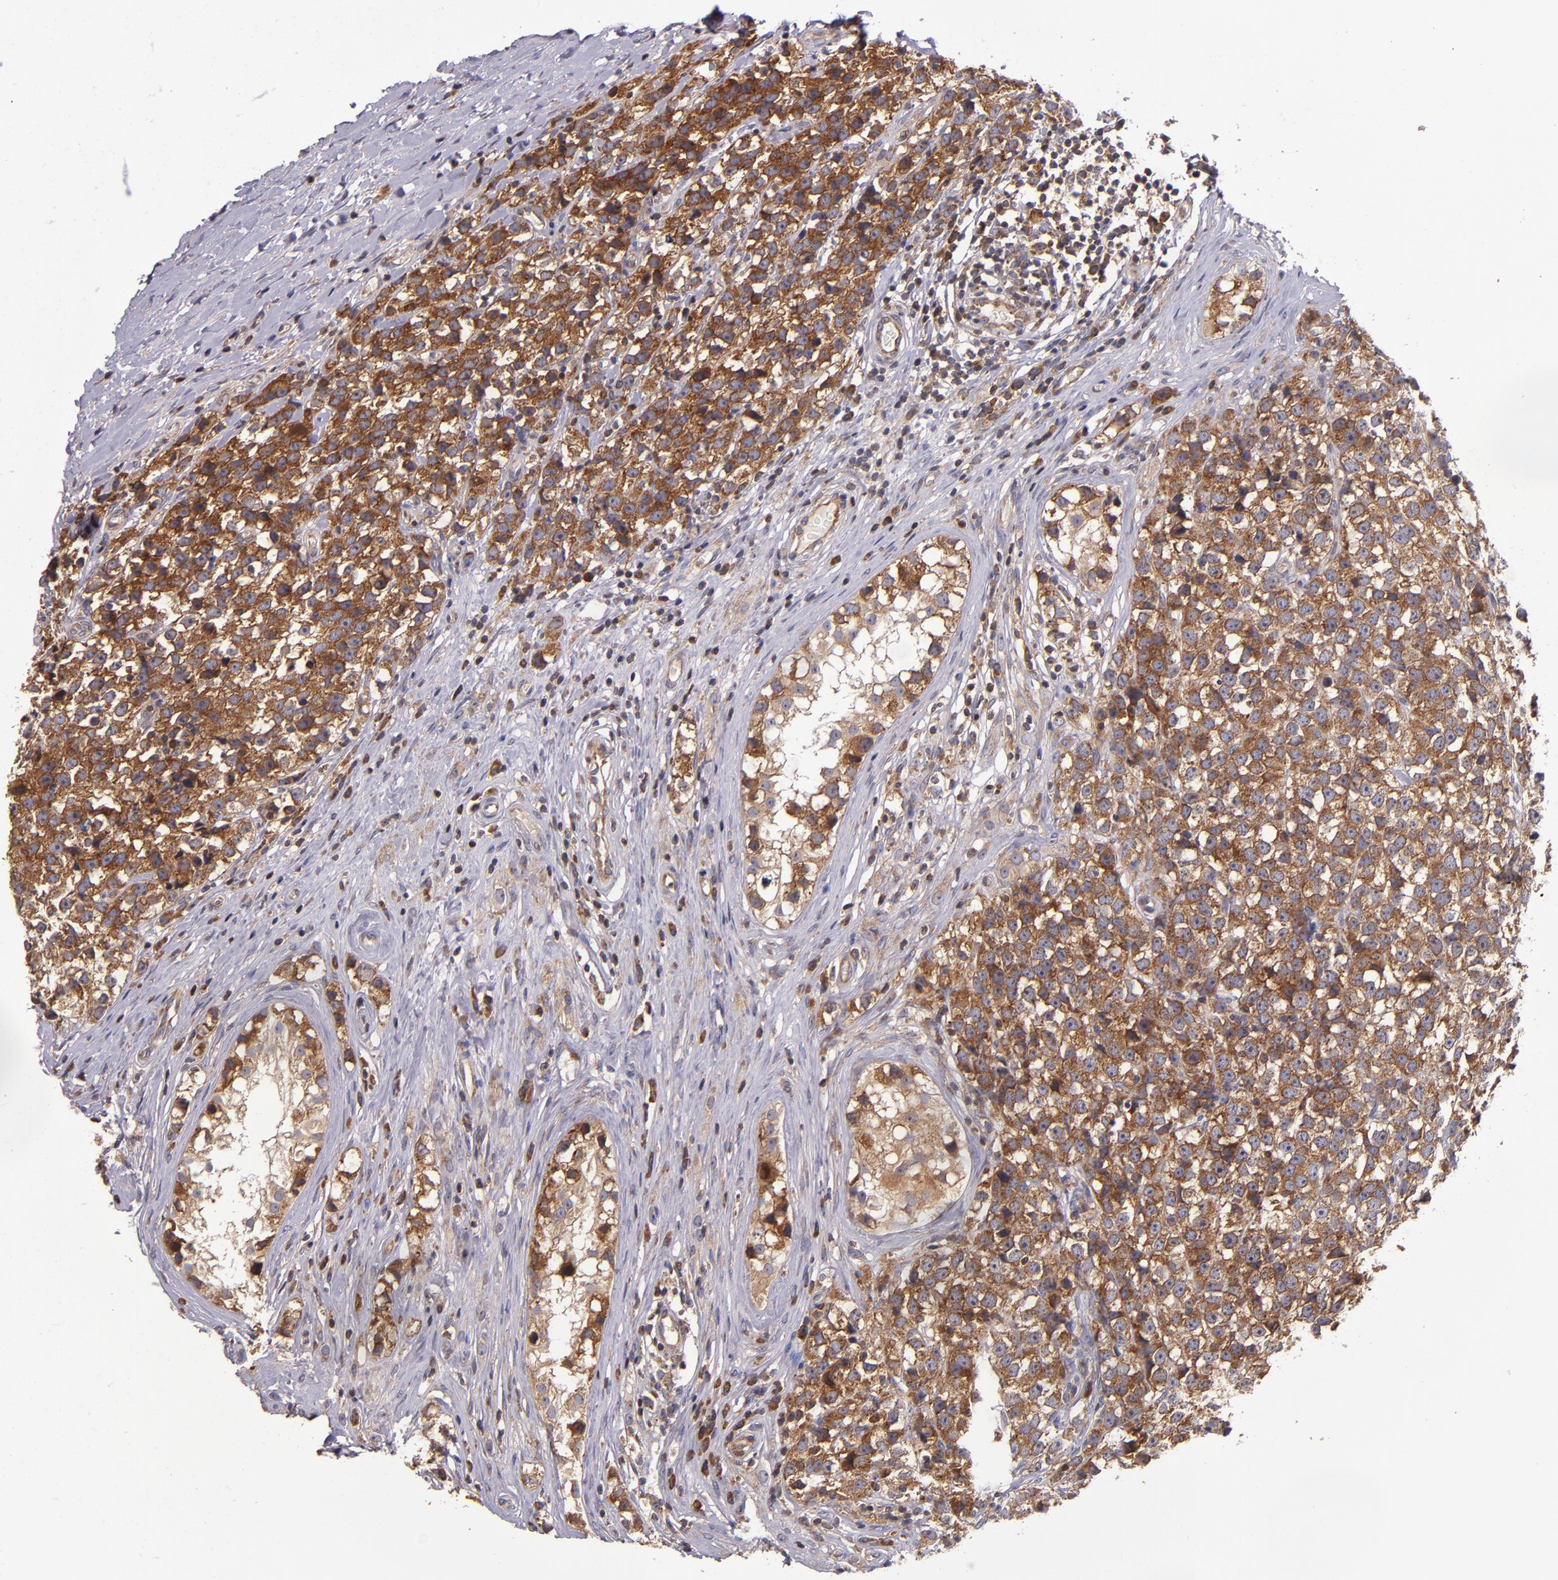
{"staining": {"intensity": "moderate", "quantity": ">75%", "location": "cytoplasmic/membranous"}, "tissue": "testis cancer", "cell_type": "Tumor cells", "image_type": "cancer", "snomed": [{"axis": "morphology", "description": "Seminoma, NOS"}, {"axis": "topography", "description": "Testis"}], "caption": "Approximately >75% of tumor cells in human testis cancer exhibit moderate cytoplasmic/membranous protein positivity as visualized by brown immunohistochemical staining.", "gene": "EIF4ENIF1", "patient": {"sex": "male", "age": 25}}